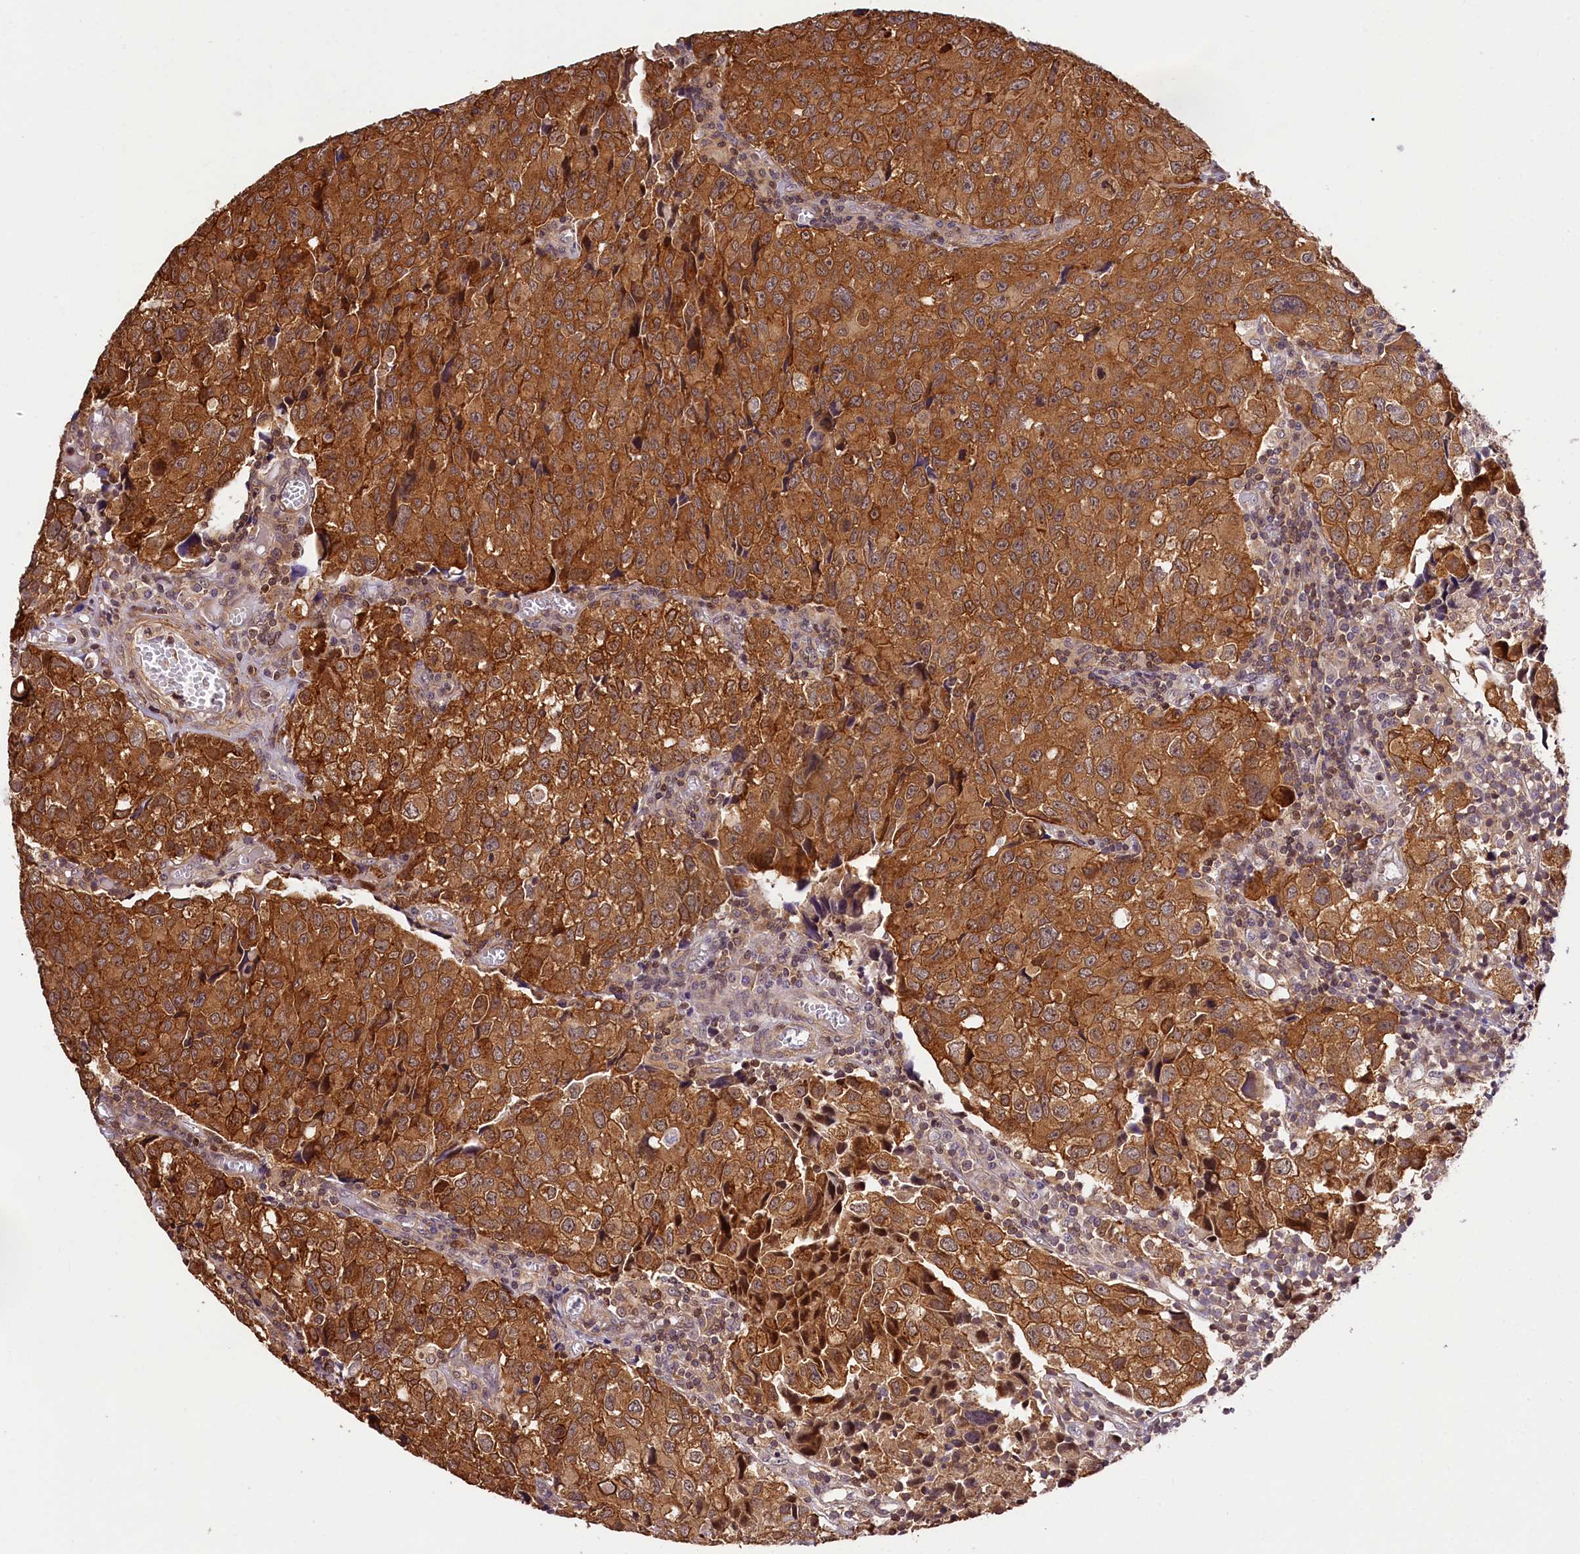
{"staining": {"intensity": "moderate", "quantity": ">75%", "location": "cytoplasmic/membranous"}, "tissue": "urothelial cancer", "cell_type": "Tumor cells", "image_type": "cancer", "snomed": [{"axis": "morphology", "description": "Urothelial carcinoma, High grade"}, {"axis": "topography", "description": "Urinary bladder"}], "caption": "Brown immunohistochemical staining in human urothelial cancer displays moderate cytoplasmic/membranous positivity in approximately >75% of tumor cells.", "gene": "CHORDC1", "patient": {"sex": "female", "age": 75}}